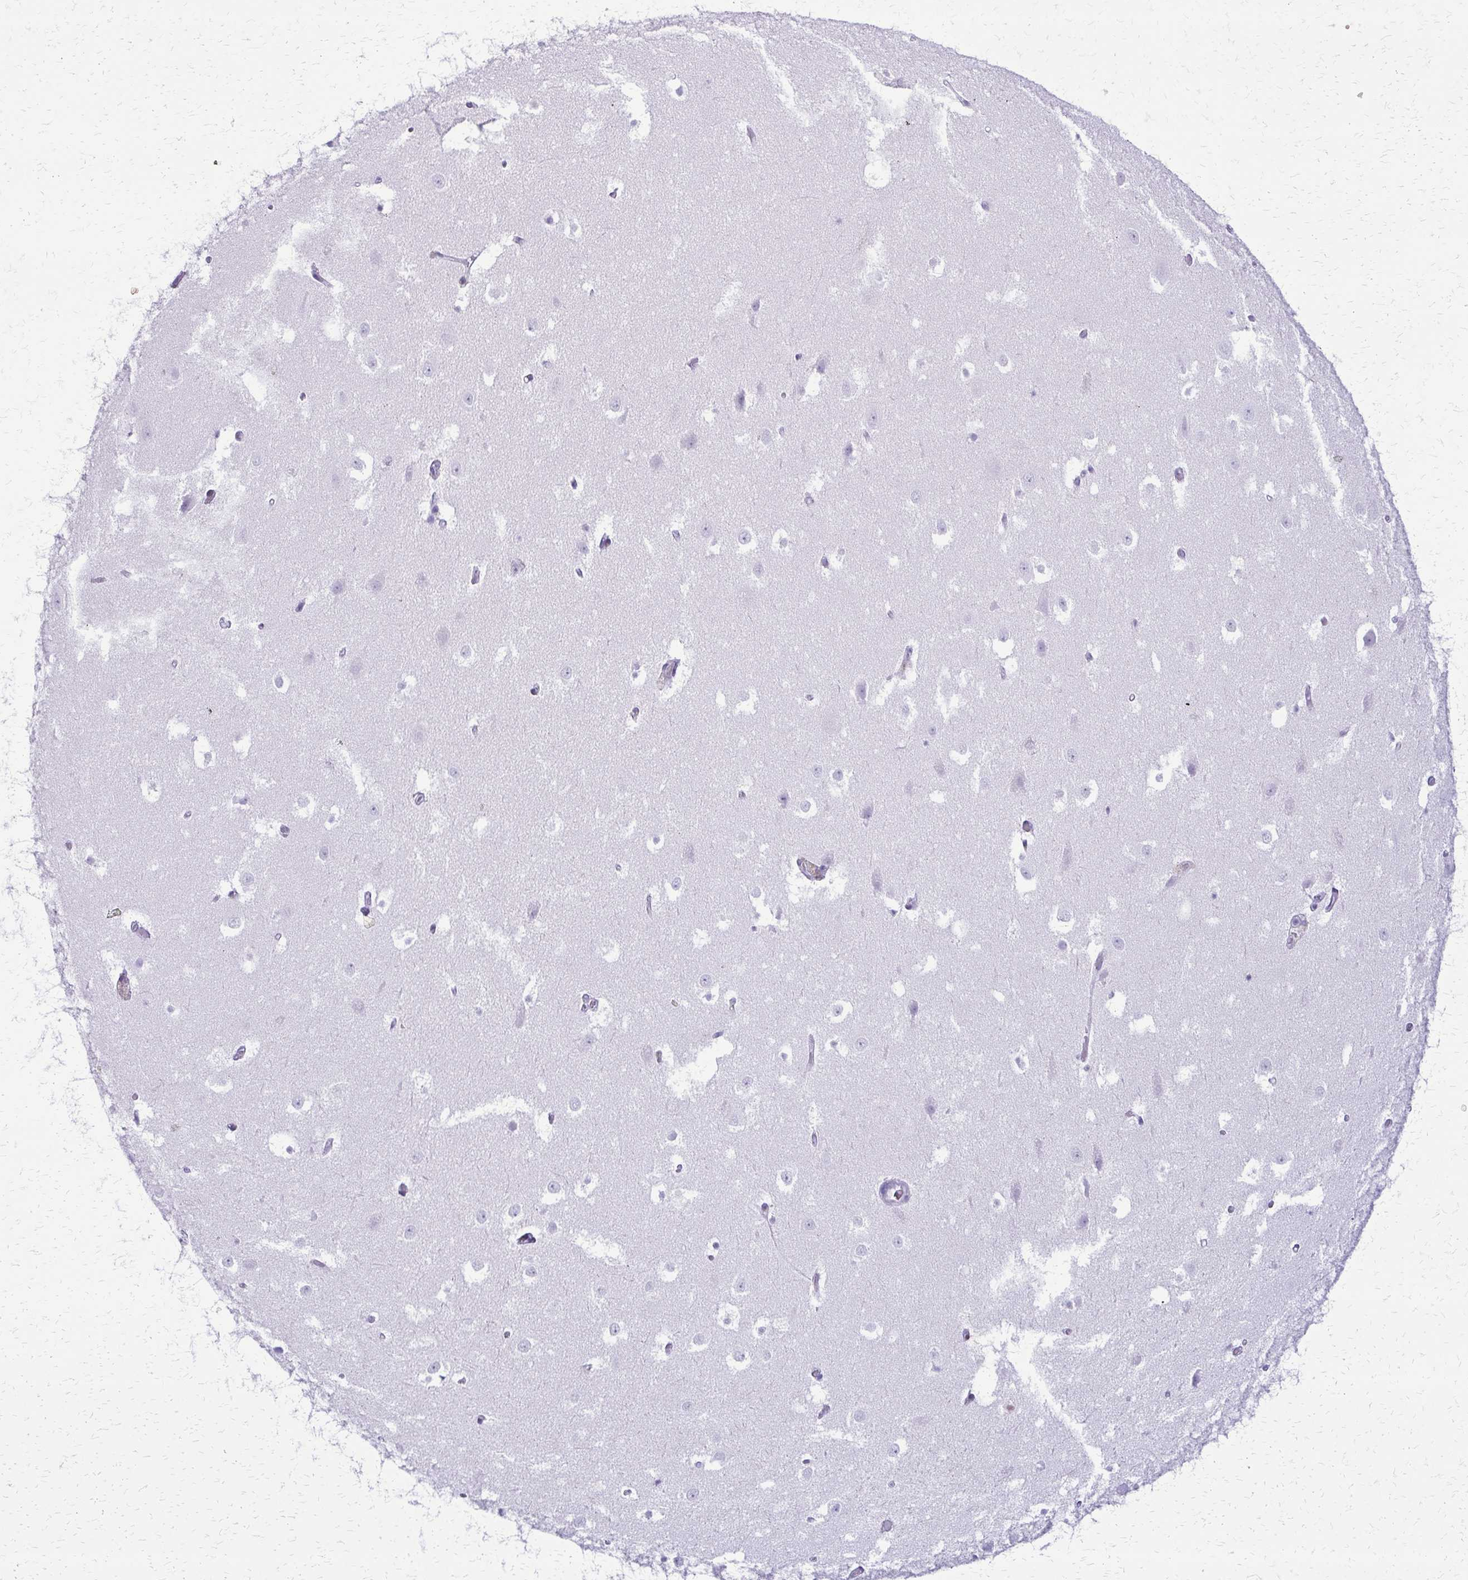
{"staining": {"intensity": "negative", "quantity": "none", "location": "none"}, "tissue": "hippocampus", "cell_type": "Glial cells", "image_type": "normal", "snomed": [{"axis": "morphology", "description": "Normal tissue, NOS"}, {"axis": "topography", "description": "Hippocampus"}], "caption": "A photomicrograph of human hippocampus is negative for staining in glial cells. Nuclei are stained in blue.", "gene": "FAM162B", "patient": {"sex": "female", "age": 52}}